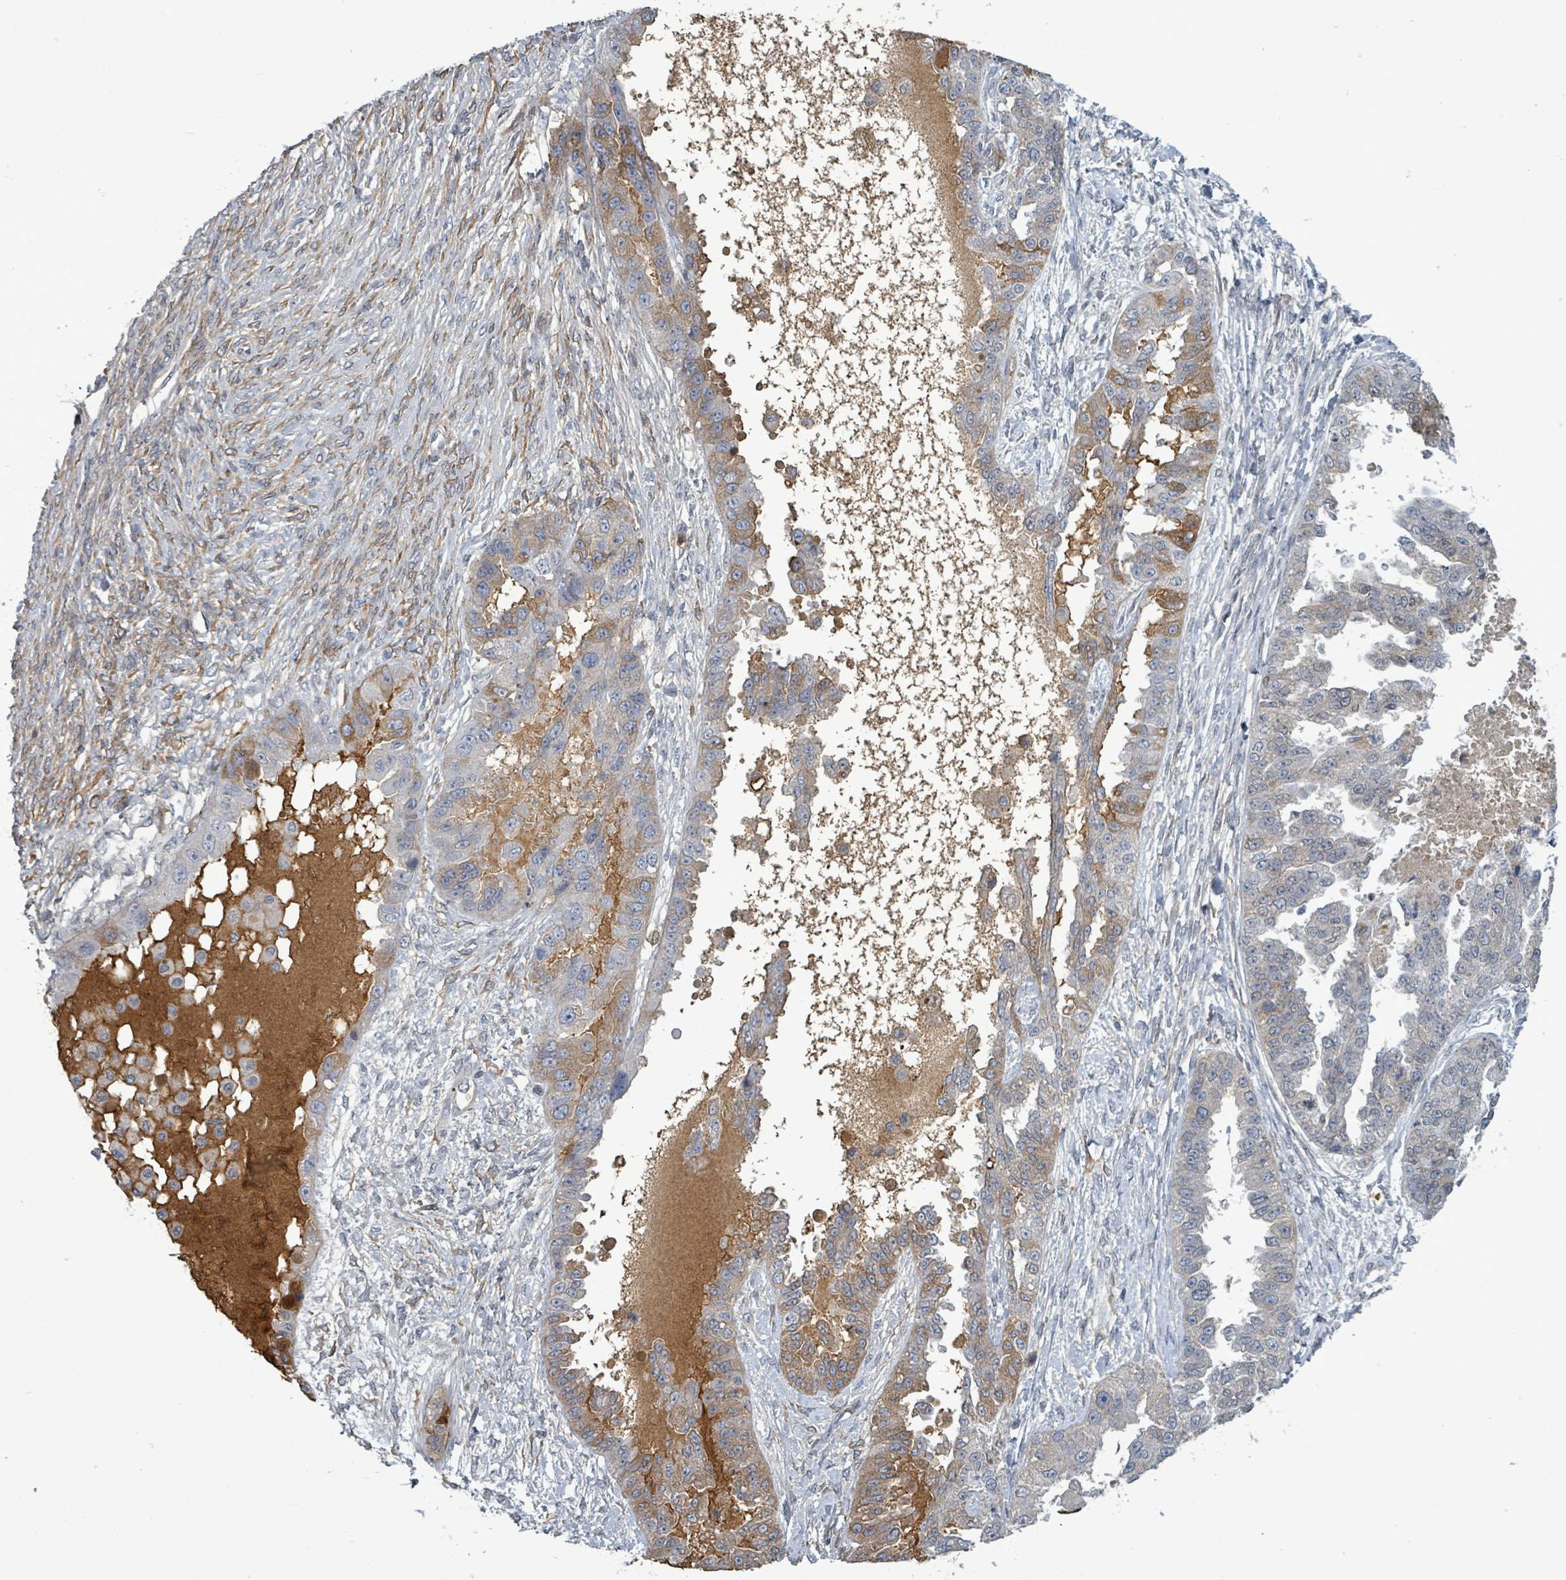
{"staining": {"intensity": "moderate", "quantity": "<25%", "location": "cytoplasmic/membranous"}, "tissue": "ovarian cancer", "cell_type": "Tumor cells", "image_type": "cancer", "snomed": [{"axis": "morphology", "description": "Cystadenocarcinoma, serous, NOS"}, {"axis": "topography", "description": "Ovary"}], "caption": "Ovarian cancer tissue shows moderate cytoplasmic/membranous positivity in approximately <25% of tumor cells, visualized by immunohistochemistry. Nuclei are stained in blue.", "gene": "GRM8", "patient": {"sex": "female", "age": 58}}